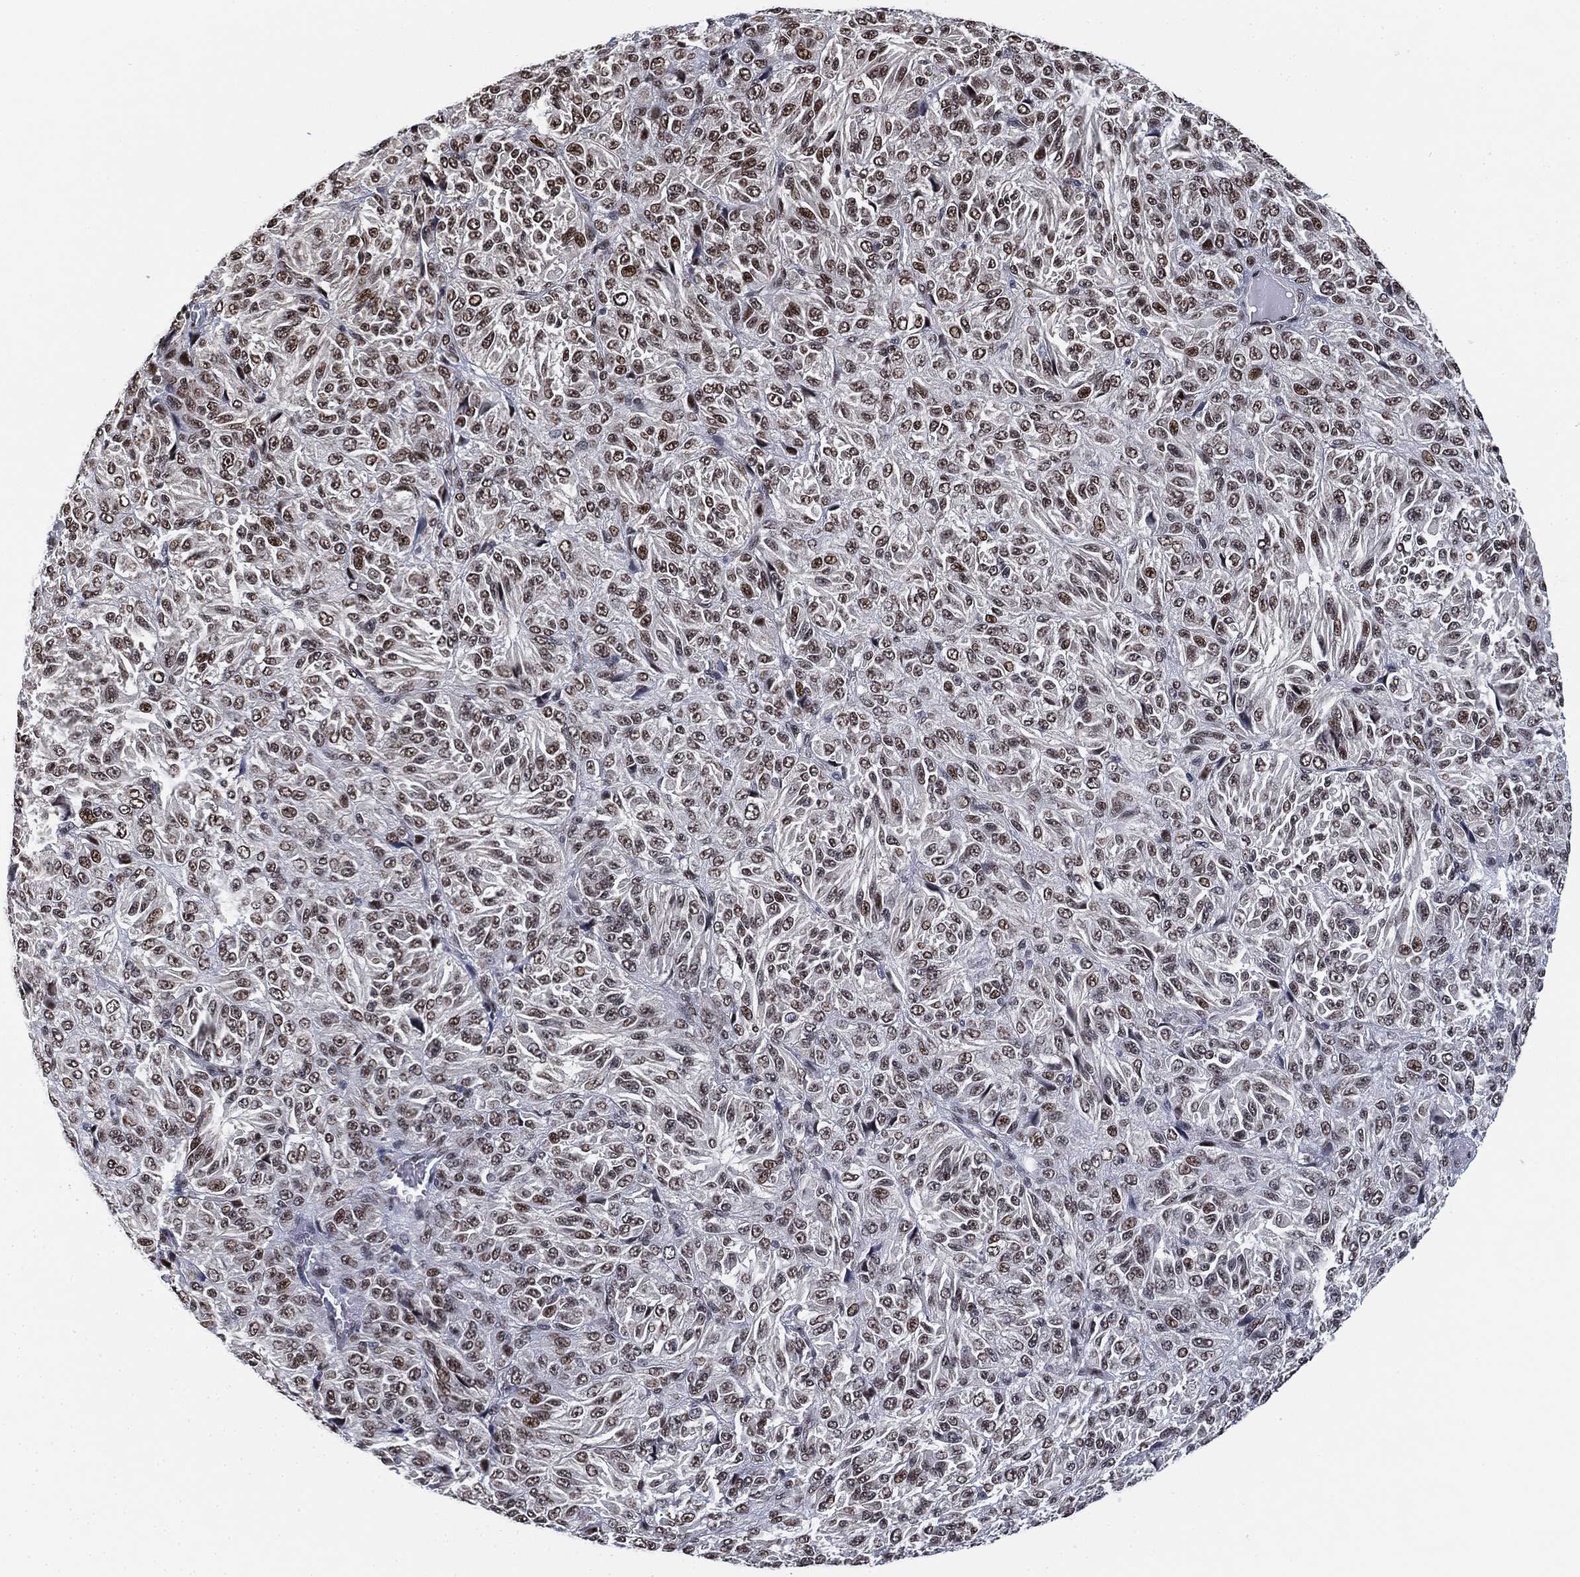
{"staining": {"intensity": "strong", "quantity": "<25%", "location": "nuclear"}, "tissue": "melanoma", "cell_type": "Tumor cells", "image_type": "cancer", "snomed": [{"axis": "morphology", "description": "Malignant melanoma, Metastatic site"}, {"axis": "topography", "description": "Brain"}], "caption": "The image exhibits a brown stain indicating the presence of a protein in the nuclear of tumor cells in malignant melanoma (metastatic site). (DAB (3,3'-diaminobenzidine) = brown stain, brightfield microscopy at high magnification).", "gene": "ZSCAN30", "patient": {"sex": "female", "age": 56}}